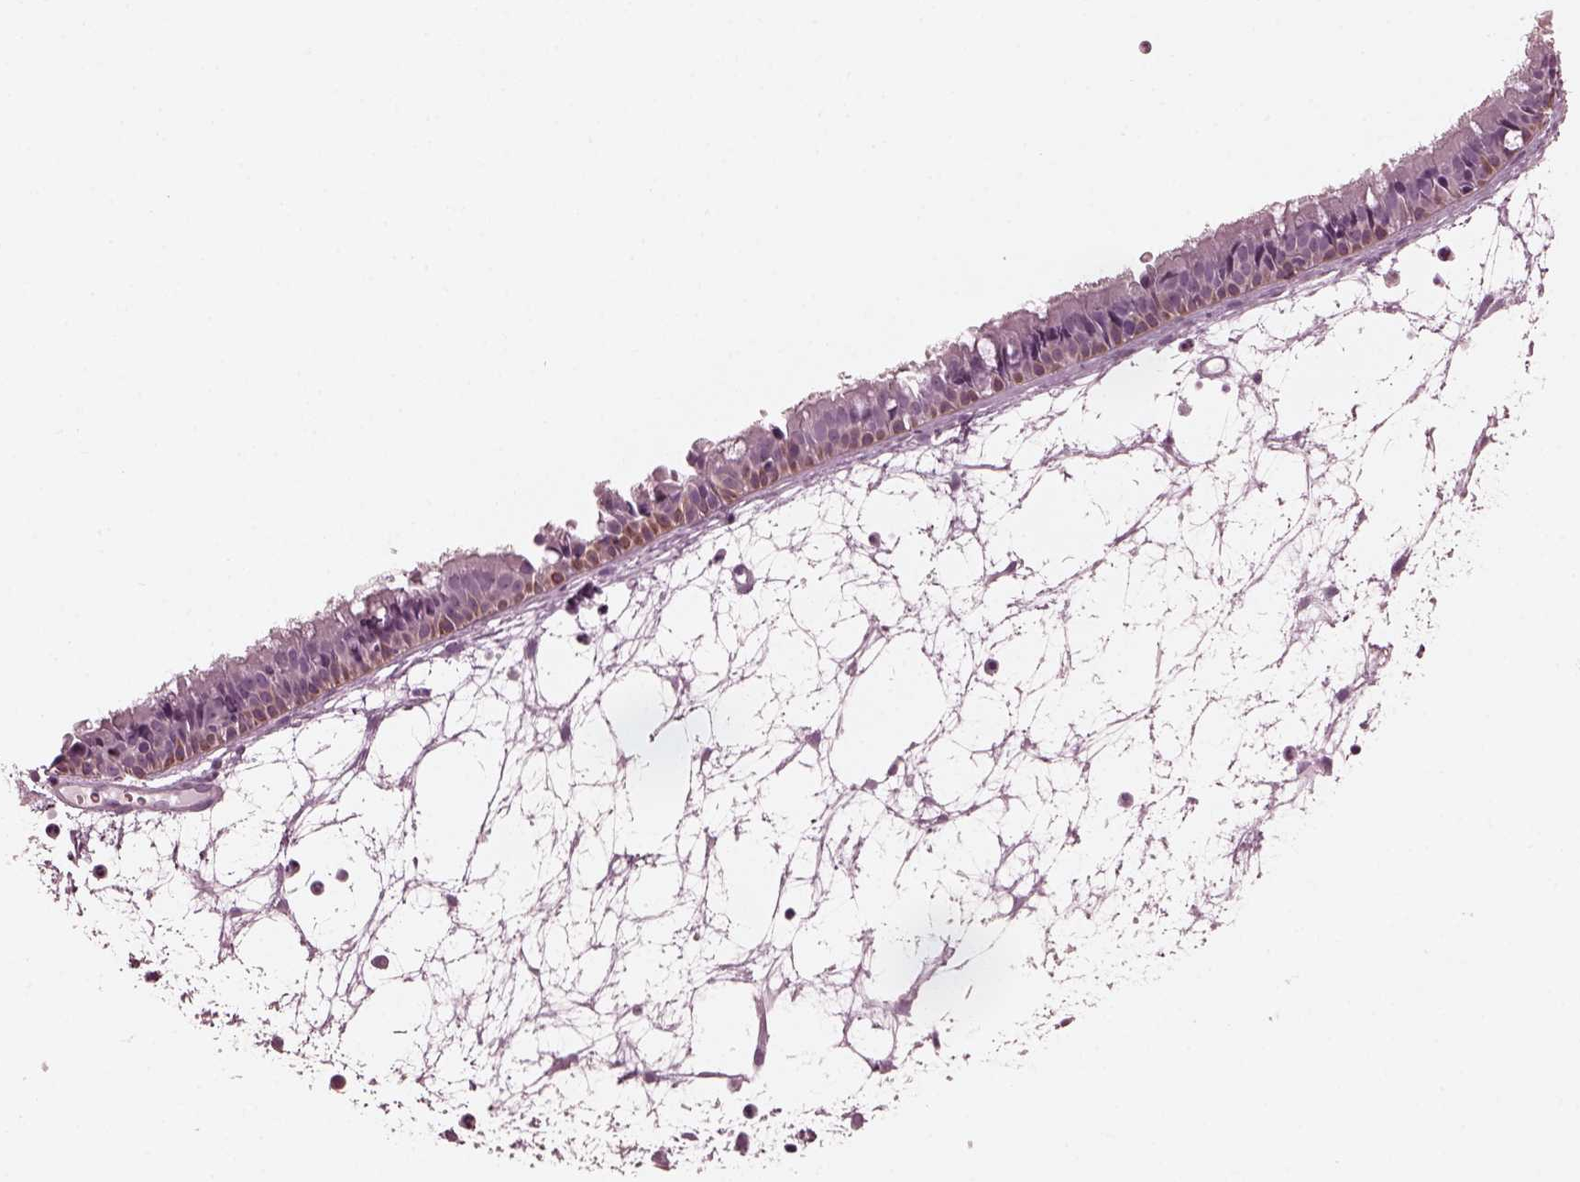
{"staining": {"intensity": "moderate", "quantity": "25%-75%", "location": "cytoplasmic/membranous"}, "tissue": "nasopharynx", "cell_type": "Respiratory epithelial cells", "image_type": "normal", "snomed": [{"axis": "morphology", "description": "Normal tissue, NOS"}, {"axis": "topography", "description": "Nasopharynx"}], "caption": "Immunohistochemical staining of unremarkable human nasopharynx displays medium levels of moderate cytoplasmic/membranous staining in approximately 25%-75% of respiratory epithelial cells.", "gene": "GRM6", "patient": {"sex": "male", "age": 31}}